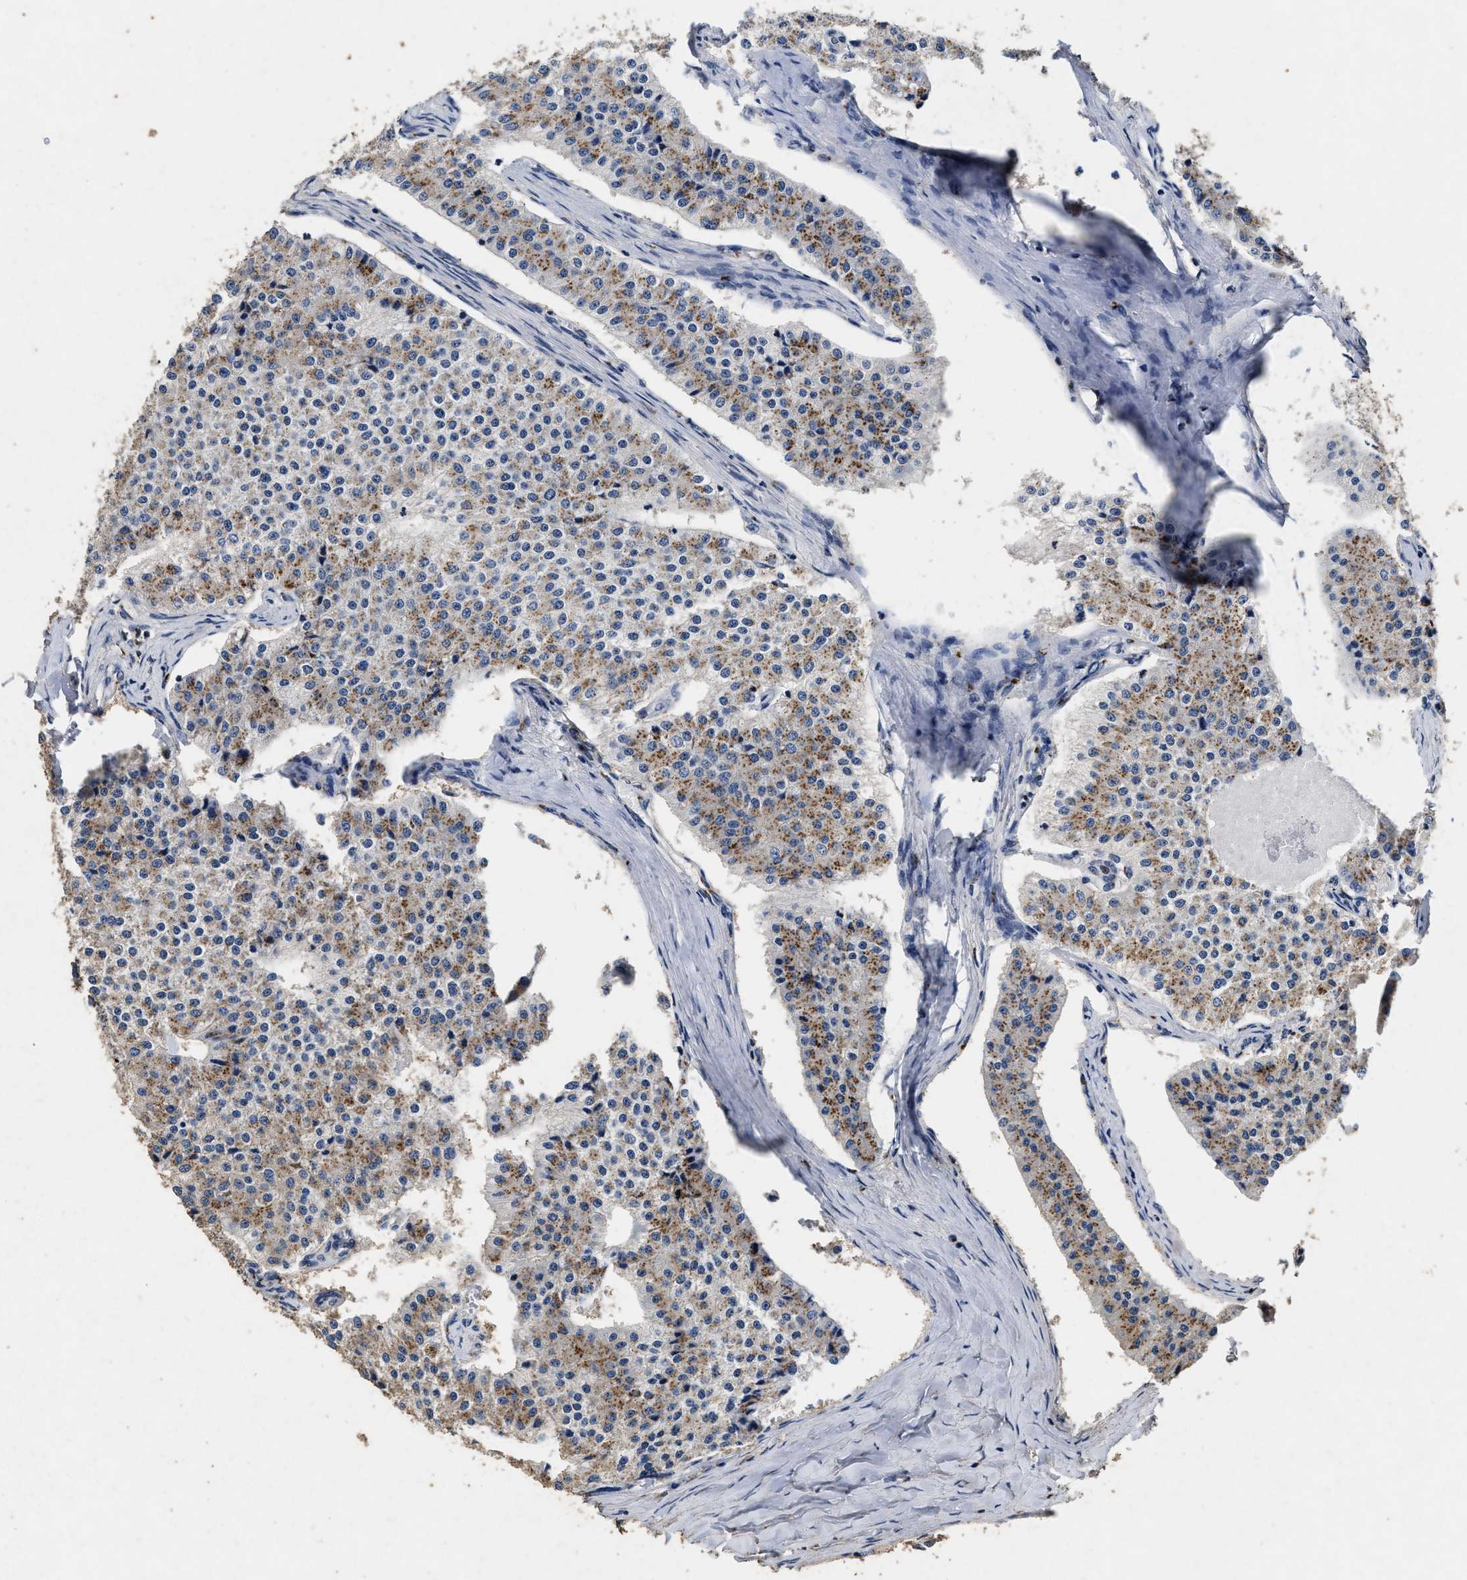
{"staining": {"intensity": "moderate", "quantity": ">75%", "location": "cytoplasmic/membranous"}, "tissue": "carcinoid", "cell_type": "Tumor cells", "image_type": "cancer", "snomed": [{"axis": "morphology", "description": "Carcinoid, malignant, NOS"}, {"axis": "topography", "description": "Colon"}], "caption": "IHC photomicrograph of carcinoid stained for a protein (brown), which displays medium levels of moderate cytoplasmic/membranous staining in approximately >75% of tumor cells.", "gene": "TPST2", "patient": {"sex": "female", "age": 52}}